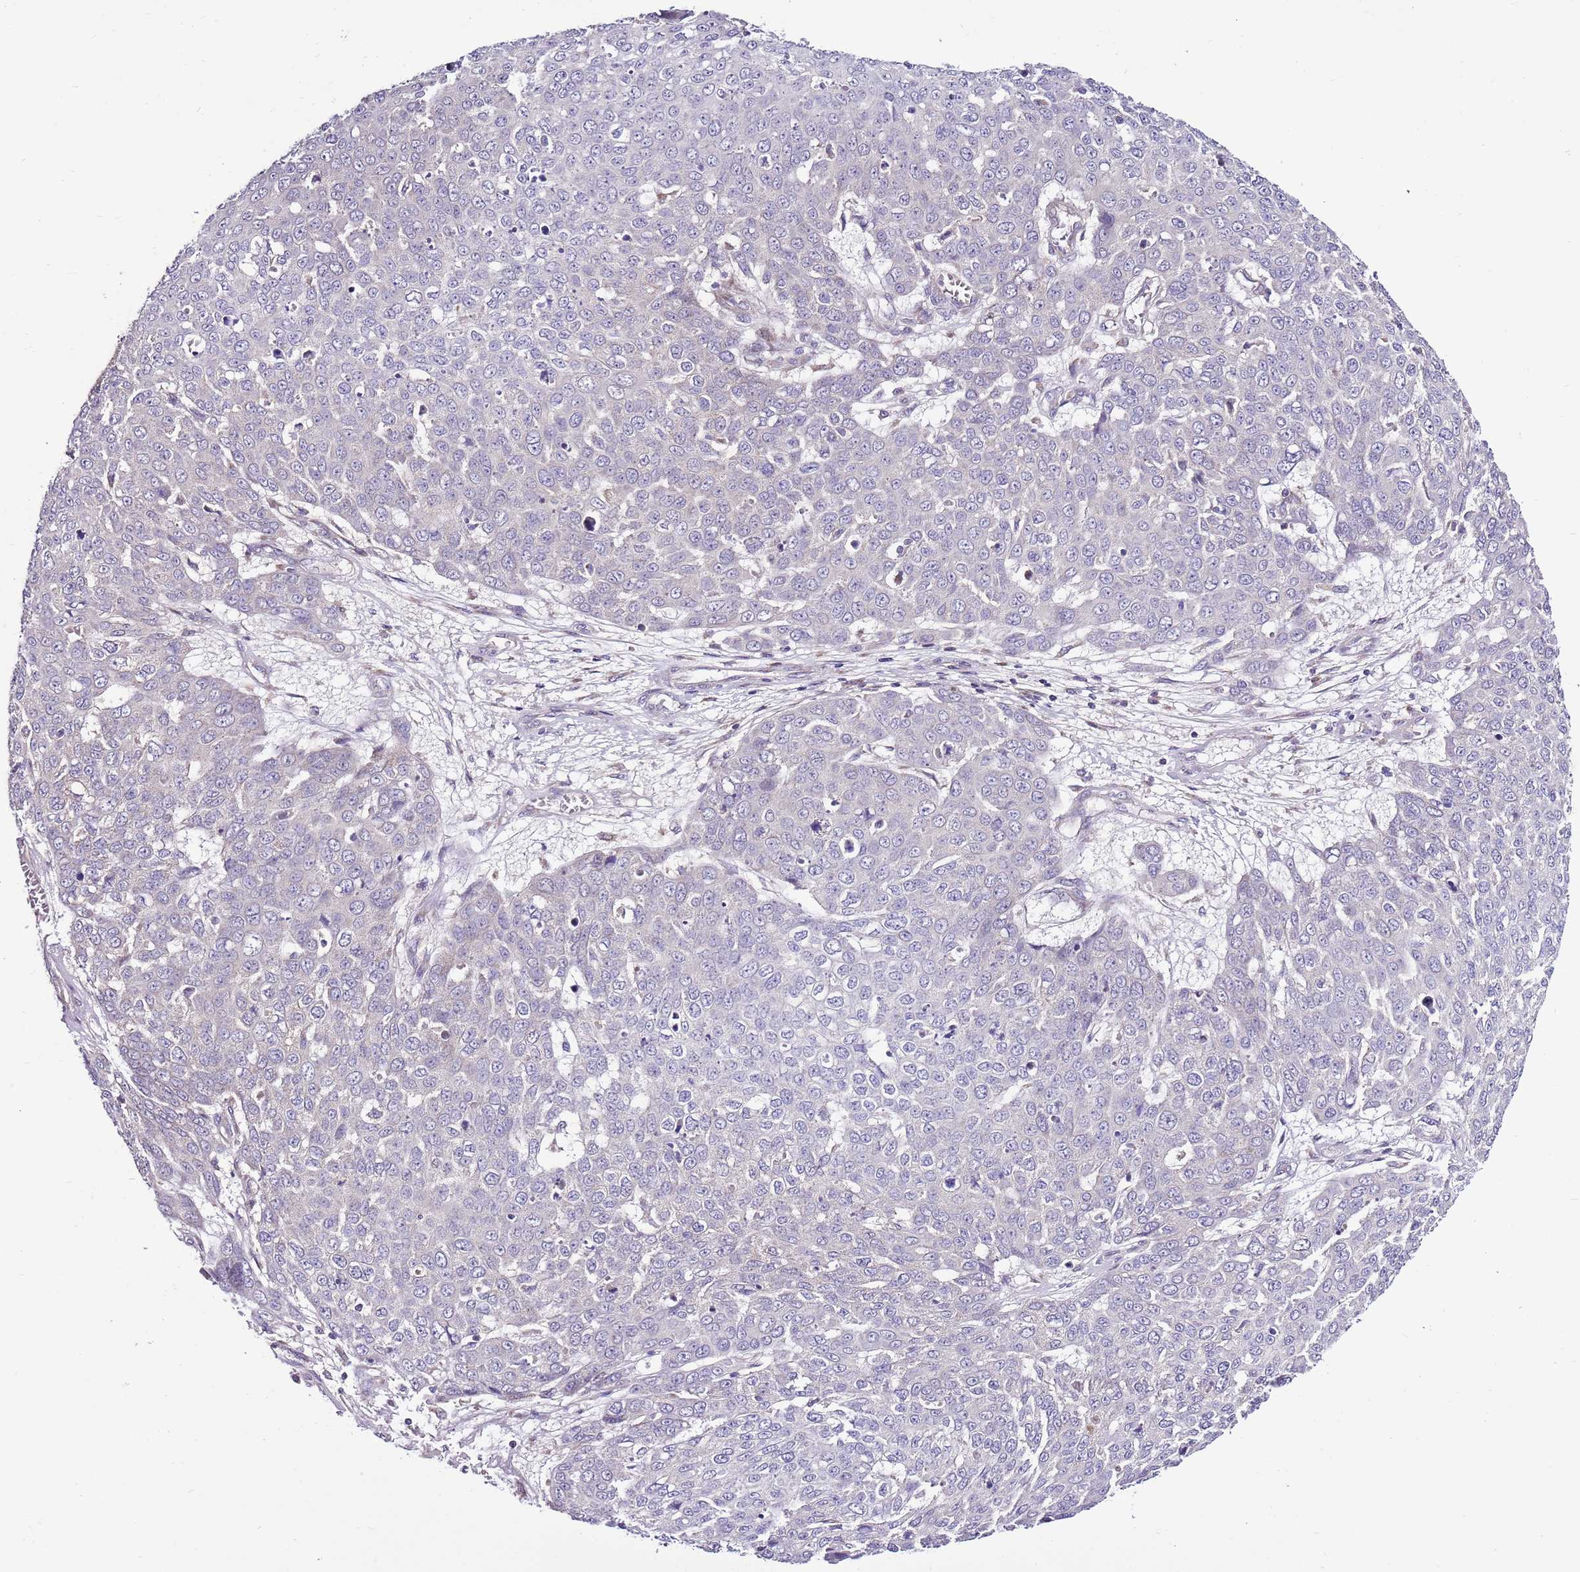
{"staining": {"intensity": "negative", "quantity": "none", "location": "none"}, "tissue": "skin cancer", "cell_type": "Tumor cells", "image_type": "cancer", "snomed": [{"axis": "morphology", "description": "Squamous cell carcinoma, NOS"}, {"axis": "topography", "description": "Skin"}], "caption": "Tumor cells show no significant staining in skin cancer.", "gene": "SMG1", "patient": {"sex": "male", "age": 71}}